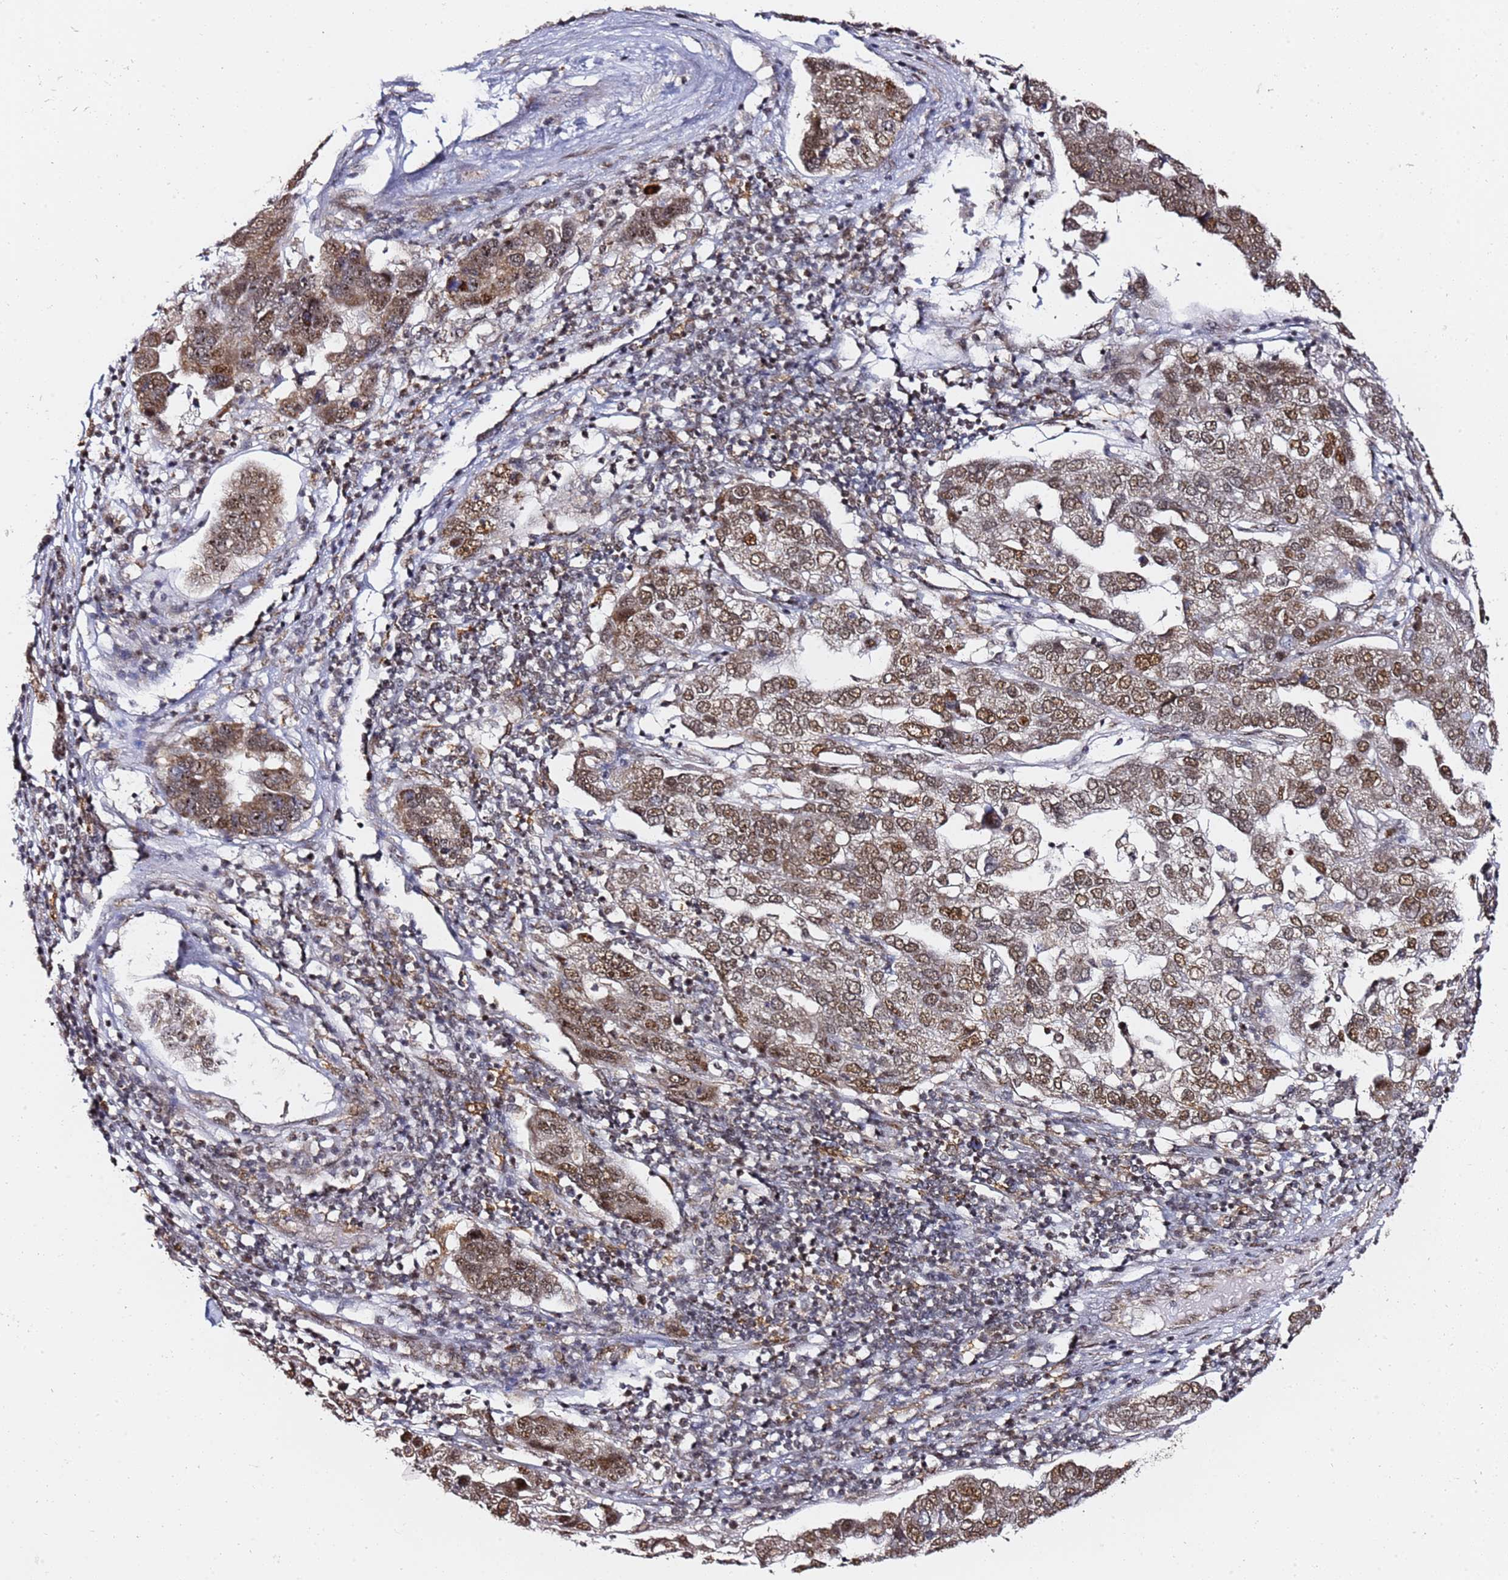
{"staining": {"intensity": "moderate", "quantity": ">75%", "location": "nuclear"}, "tissue": "pancreatic cancer", "cell_type": "Tumor cells", "image_type": "cancer", "snomed": [{"axis": "morphology", "description": "Adenocarcinoma, NOS"}, {"axis": "topography", "description": "Pancreas"}], "caption": "There is medium levels of moderate nuclear positivity in tumor cells of pancreatic adenocarcinoma, as demonstrated by immunohistochemical staining (brown color).", "gene": "TP53AIP1", "patient": {"sex": "female", "age": 61}}